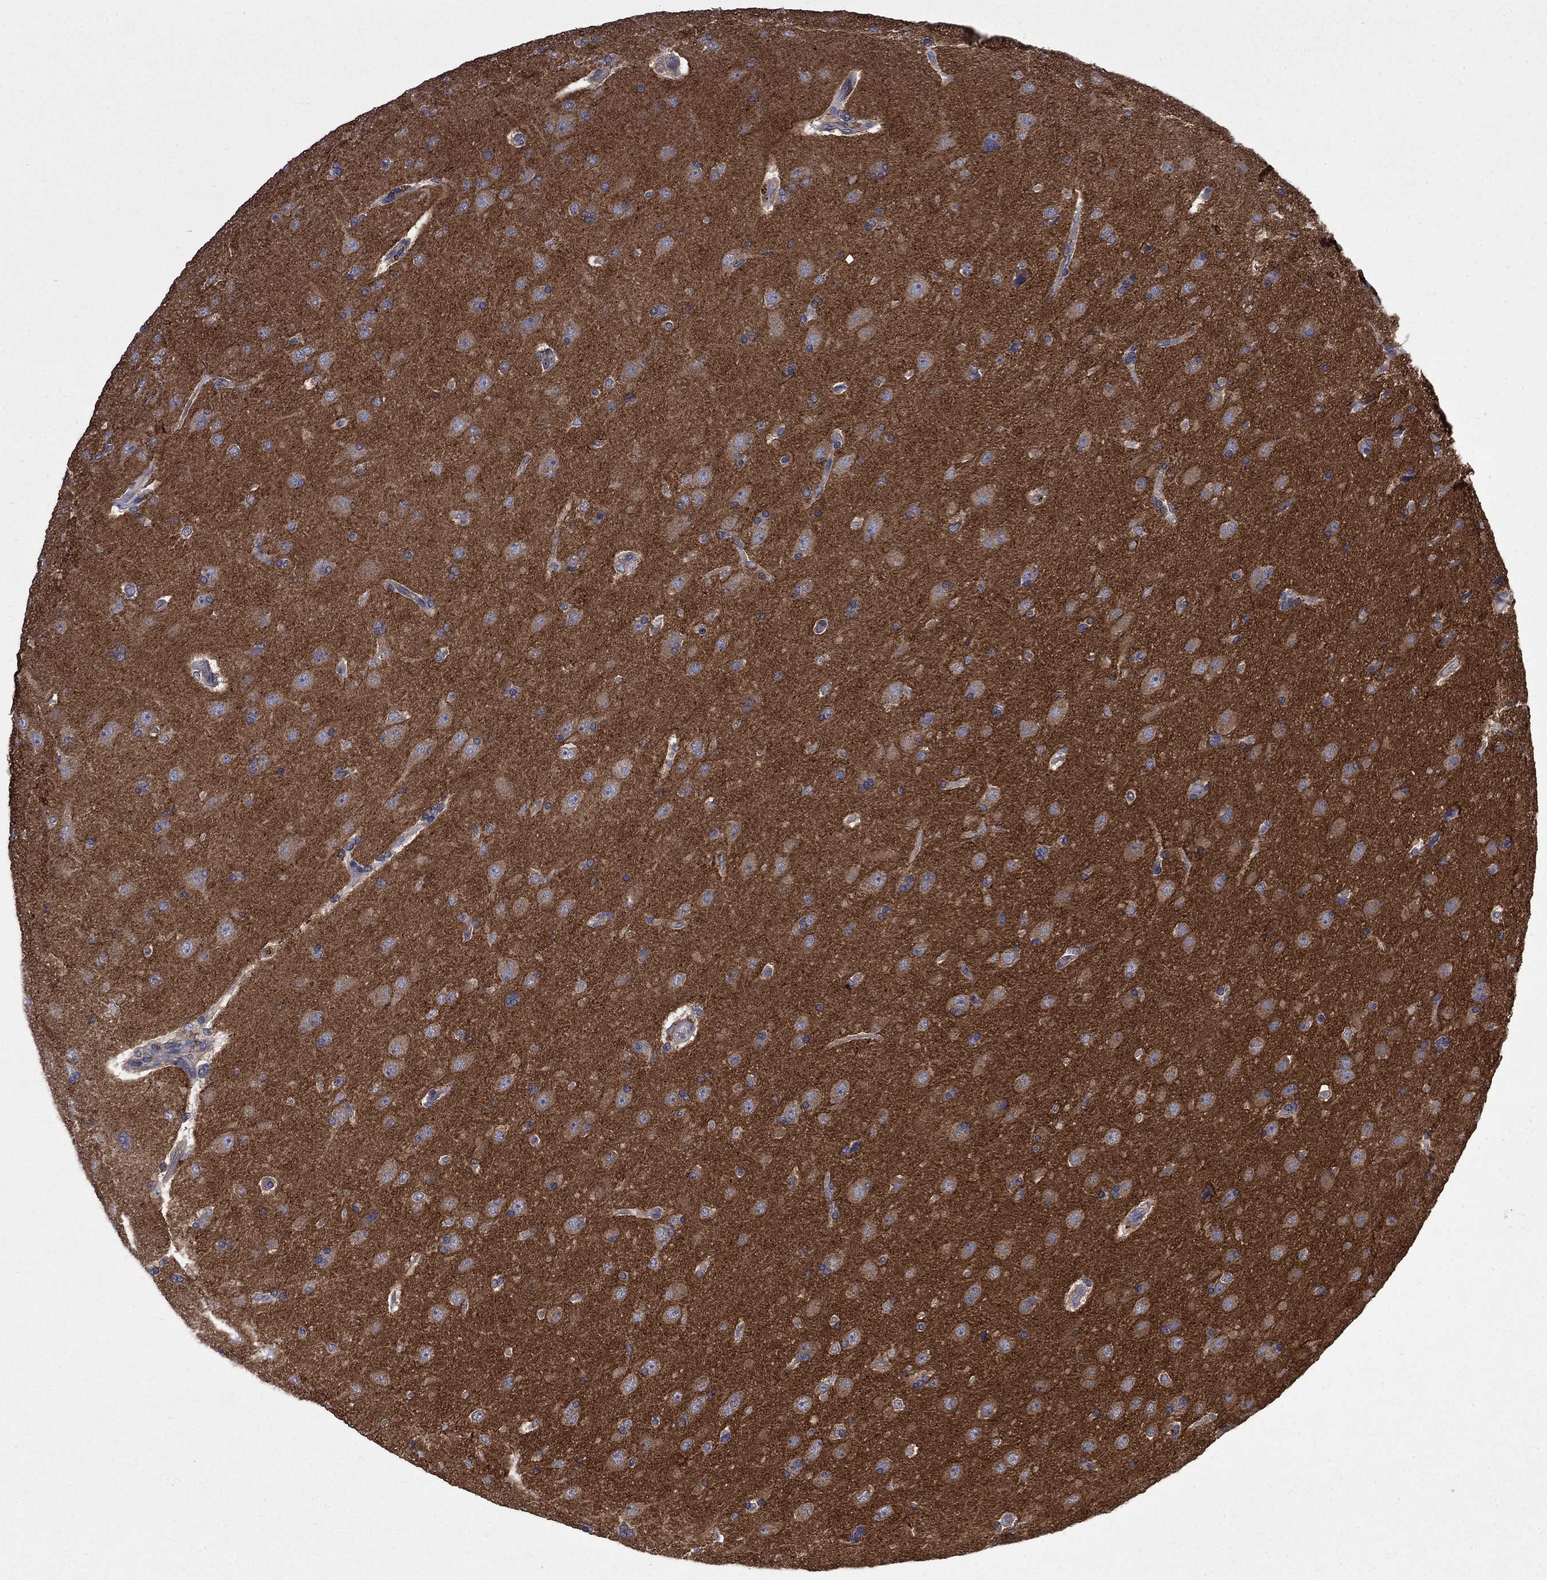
{"staining": {"intensity": "negative", "quantity": "none", "location": "none"}, "tissue": "glioma", "cell_type": "Tumor cells", "image_type": "cancer", "snomed": [{"axis": "morphology", "description": "Glioma, malignant, NOS"}, {"axis": "topography", "description": "Cerebral cortex"}], "caption": "A micrograph of glioma stained for a protein demonstrates no brown staining in tumor cells.", "gene": "HSPA12A", "patient": {"sex": "male", "age": 58}}